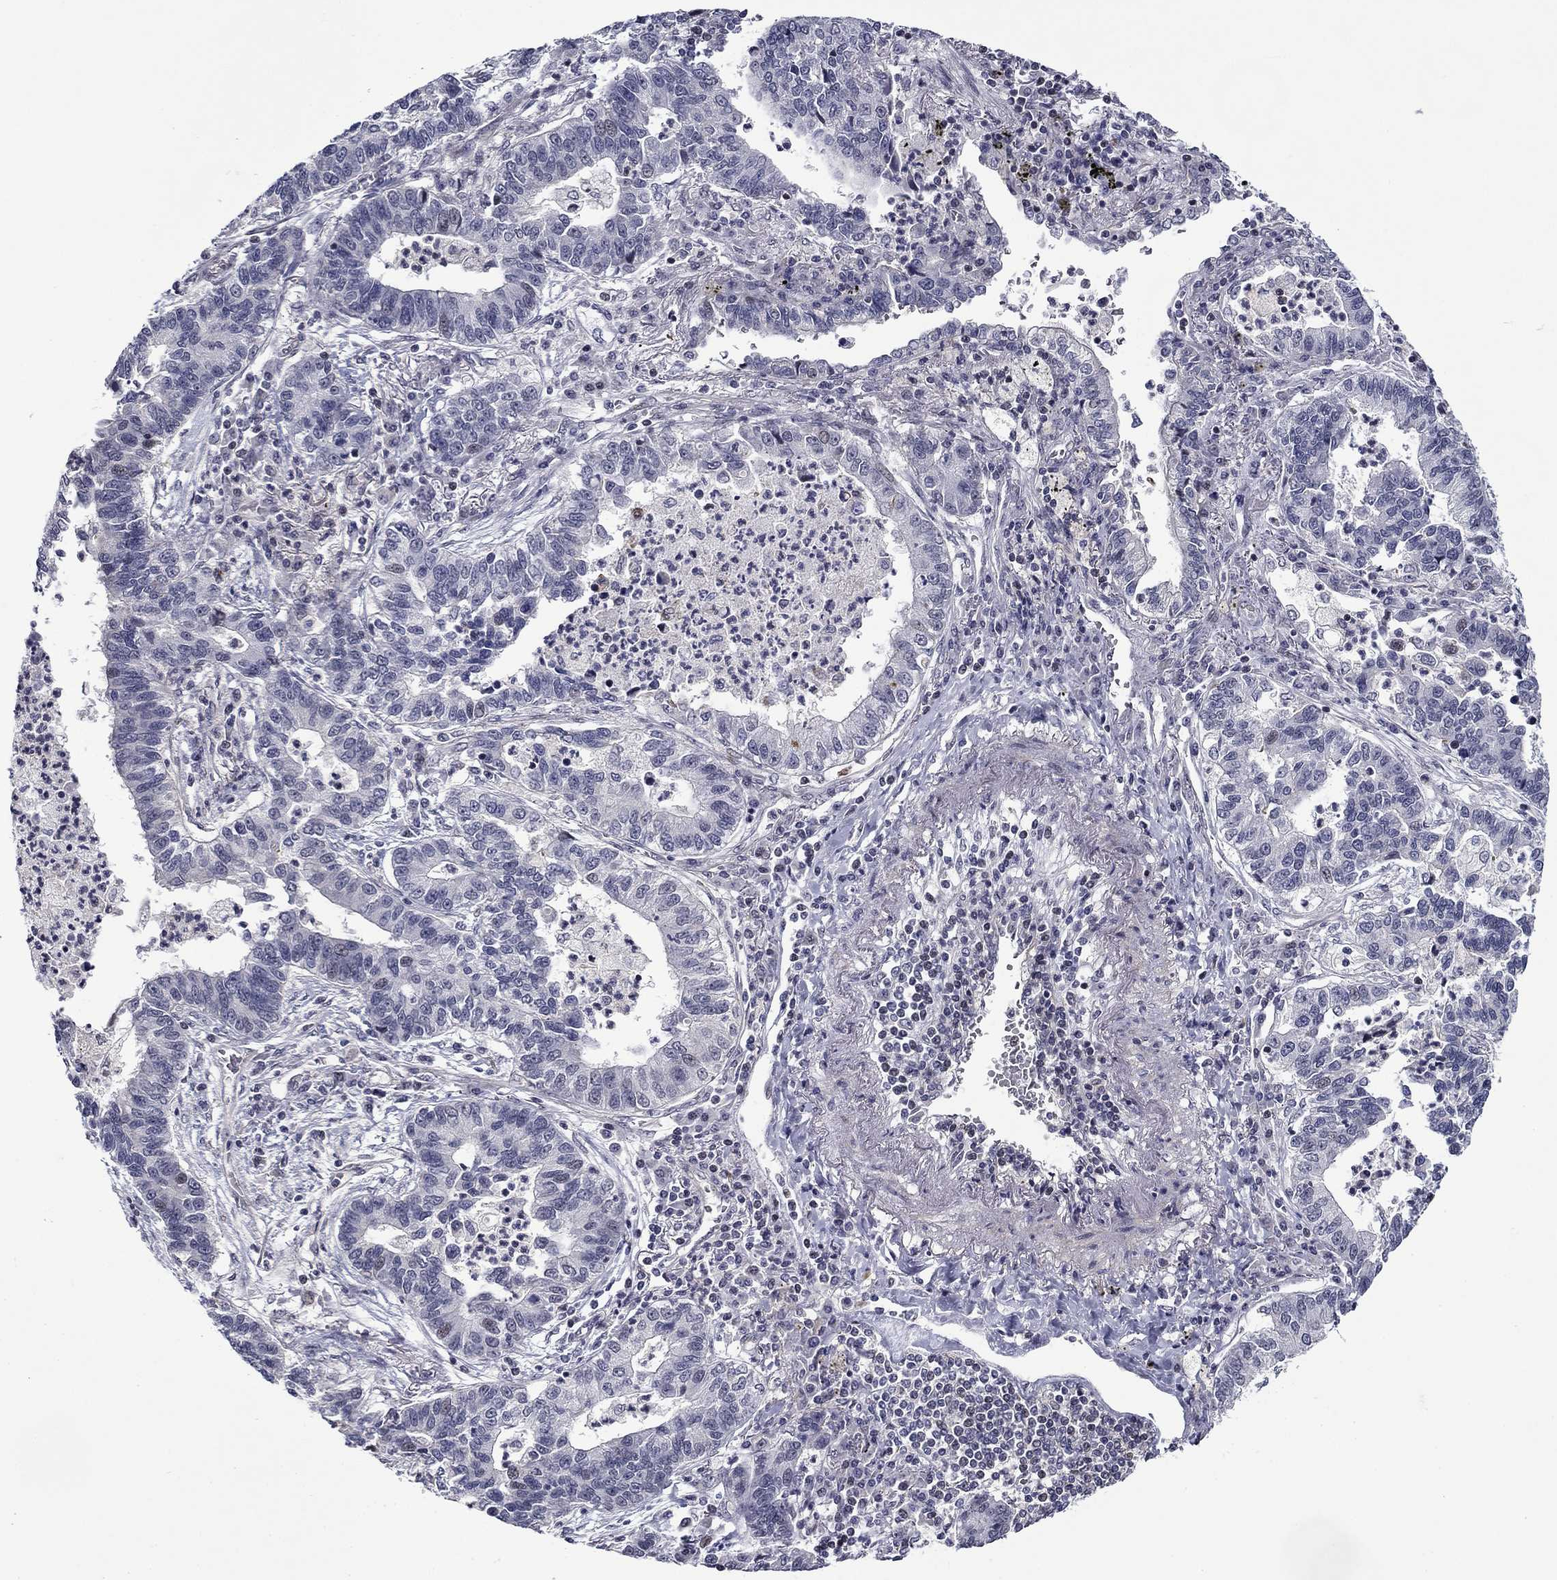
{"staining": {"intensity": "negative", "quantity": "none", "location": "none"}, "tissue": "lung cancer", "cell_type": "Tumor cells", "image_type": "cancer", "snomed": [{"axis": "morphology", "description": "Adenocarcinoma, NOS"}, {"axis": "topography", "description": "Lung"}], "caption": "Immunohistochemistry (IHC) photomicrograph of neoplastic tissue: lung adenocarcinoma stained with DAB (3,3'-diaminobenzidine) exhibits no significant protein expression in tumor cells.", "gene": "B3GAT1", "patient": {"sex": "female", "age": 57}}